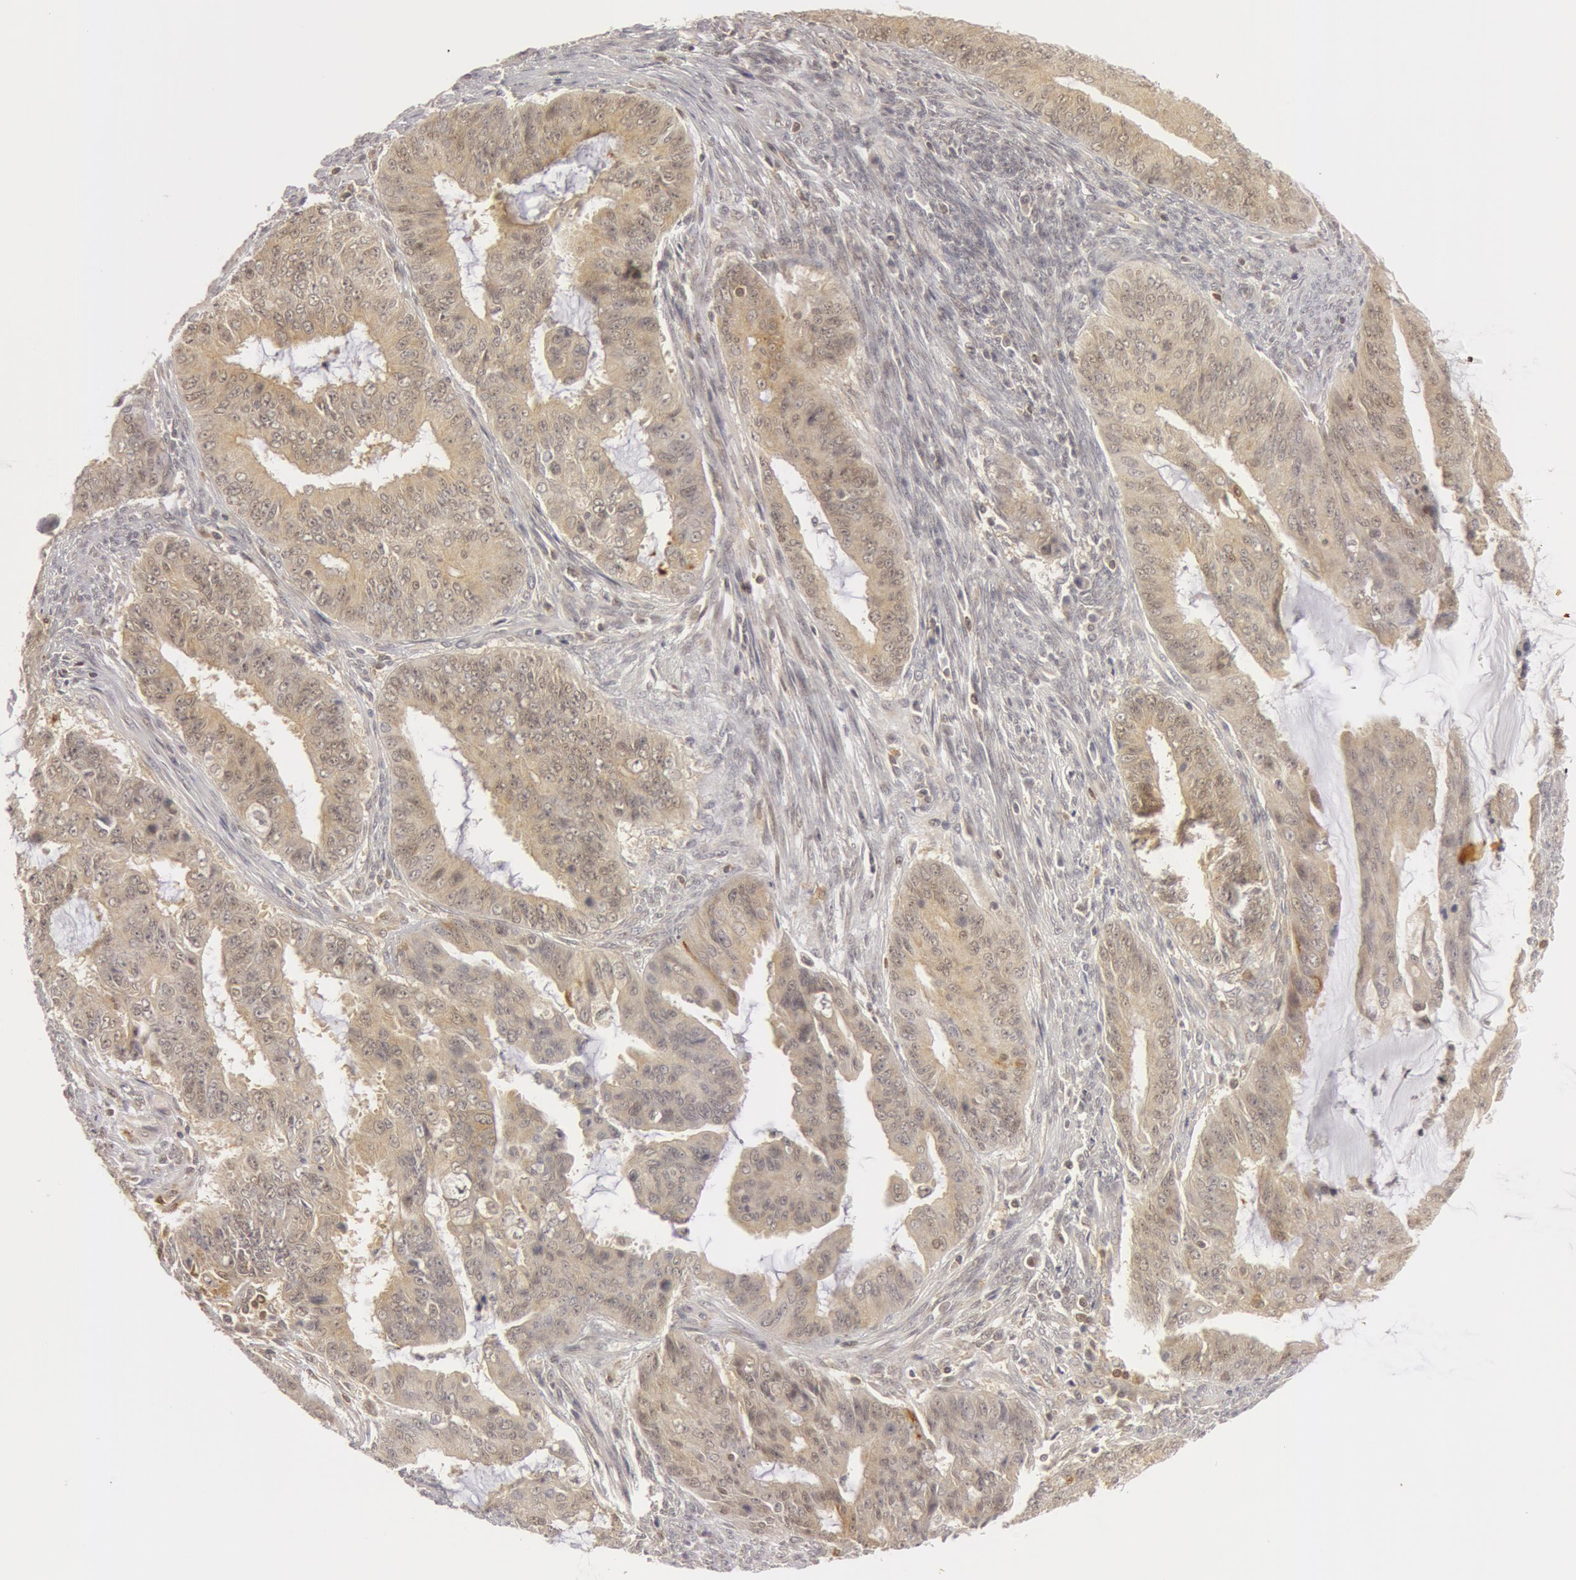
{"staining": {"intensity": "negative", "quantity": "none", "location": "none"}, "tissue": "endometrial cancer", "cell_type": "Tumor cells", "image_type": "cancer", "snomed": [{"axis": "morphology", "description": "Adenocarcinoma, NOS"}, {"axis": "topography", "description": "Endometrium"}], "caption": "High magnification brightfield microscopy of endometrial cancer stained with DAB (brown) and counterstained with hematoxylin (blue): tumor cells show no significant expression. (IHC, brightfield microscopy, high magnification).", "gene": "OASL", "patient": {"sex": "female", "age": 75}}